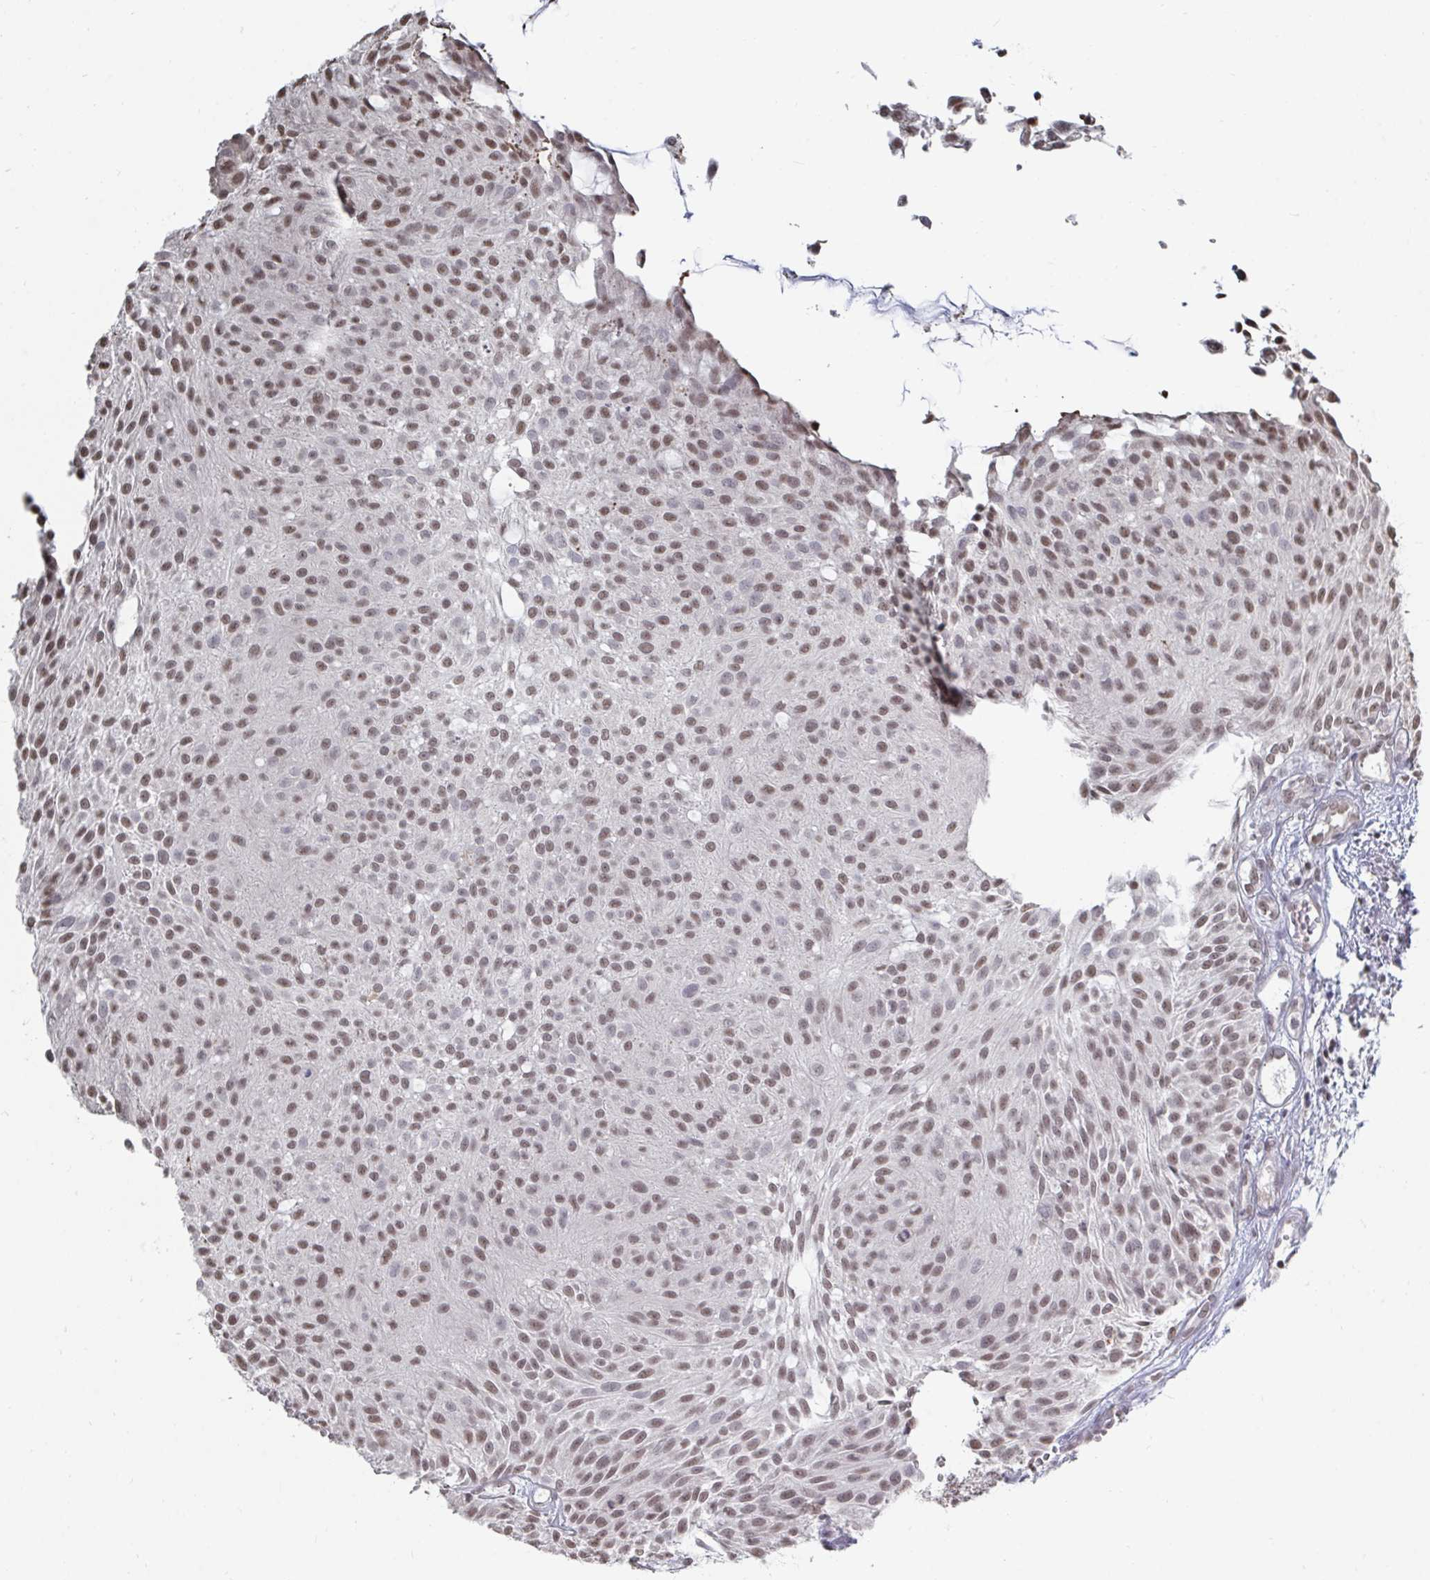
{"staining": {"intensity": "moderate", "quantity": ">75%", "location": "nuclear"}, "tissue": "urothelial cancer", "cell_type": "Tumor cells", "image_type": "cancer", "snomed": [{"axis": "morphology", "description": "Urothelial carcinoma, NOS"}, {"axis": "topography", "description": "Urinary bladder"}], "caption": "DAB (3,3'-diaminobenzidine) immunohistochemical staining of human transitional cell carcinoma displays moderate nuclear protein expression in about >75% of tumor cells.", "gene": "TRIP12", "patient": {"sex": "male", "age": 84}}